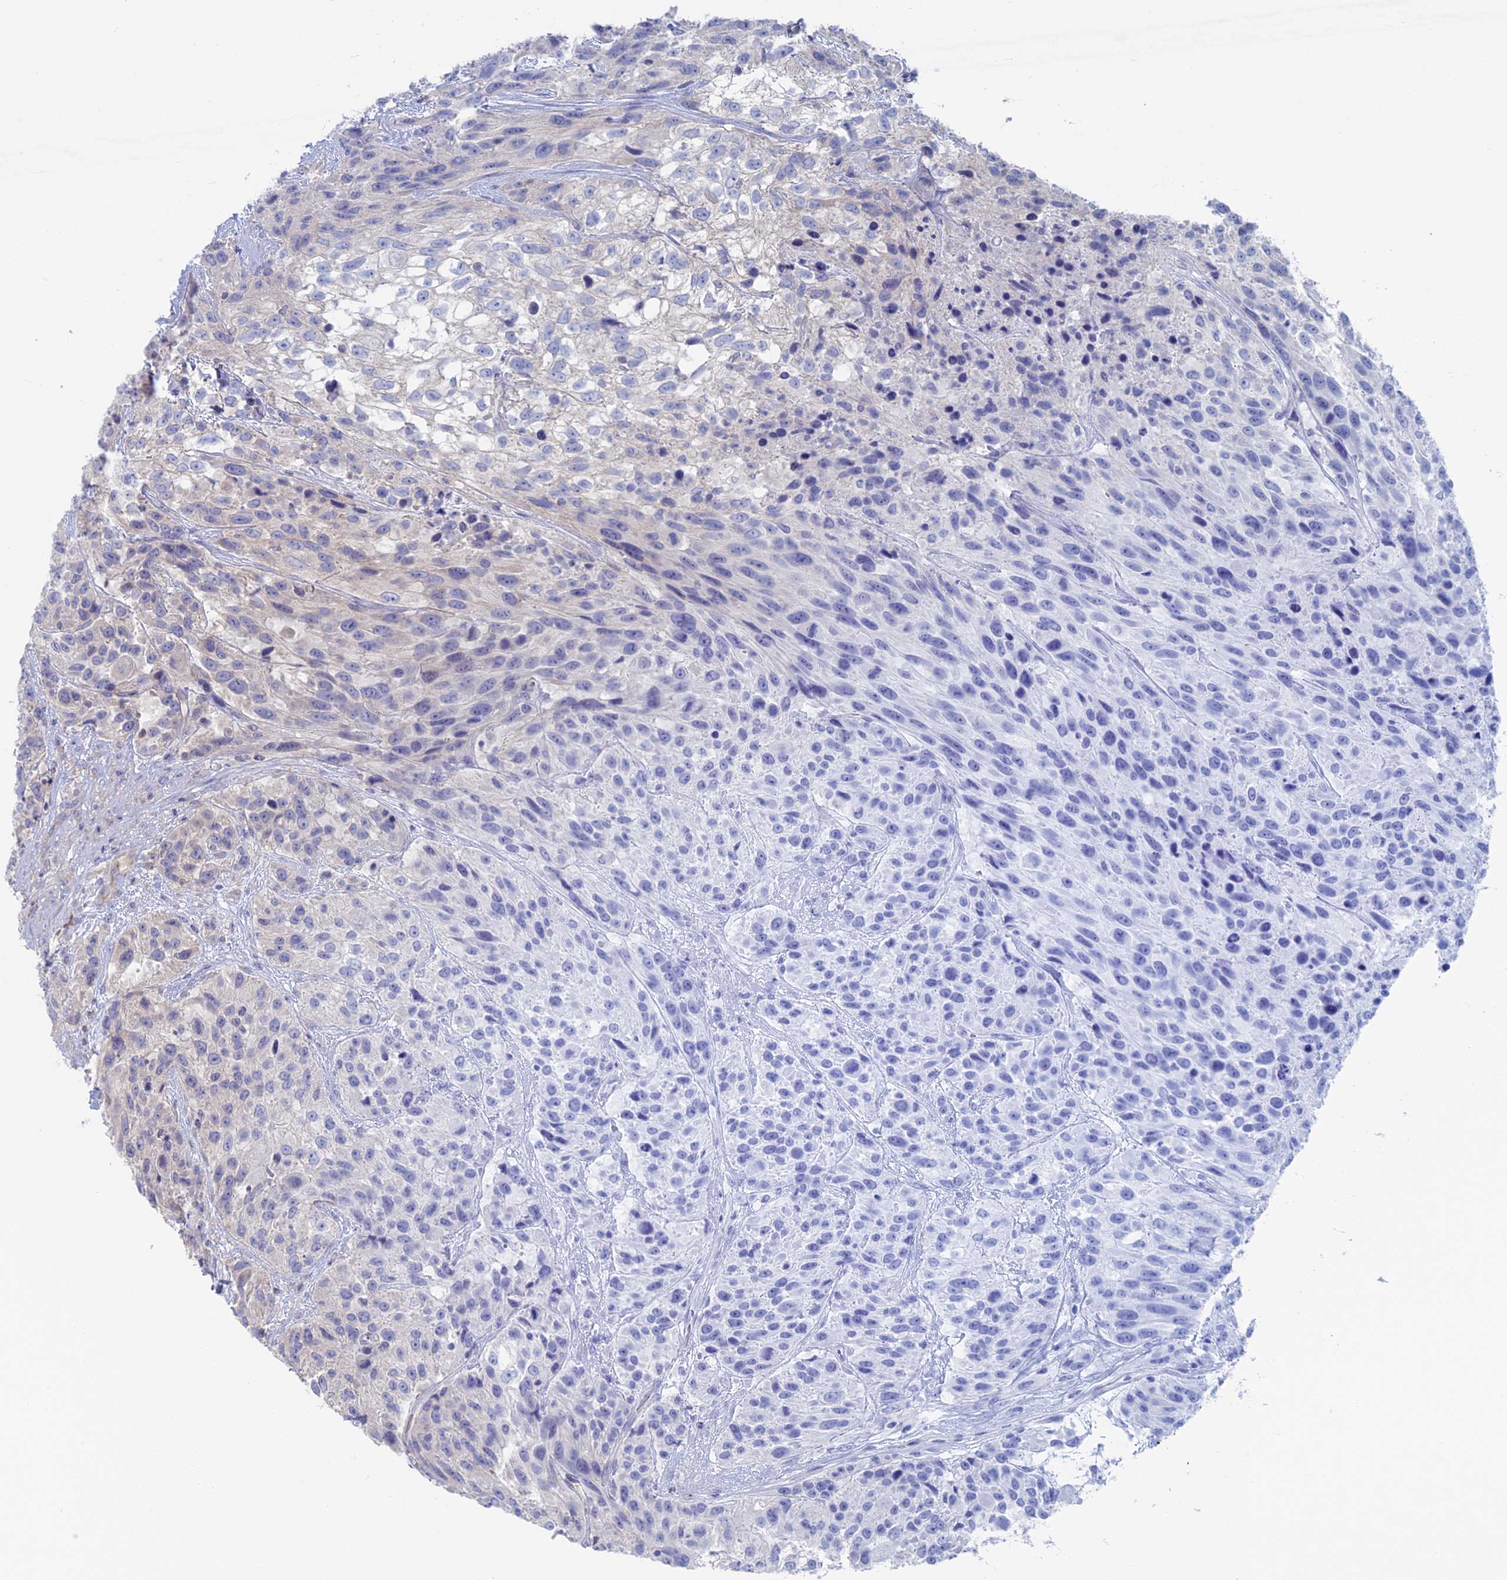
{"staining": {"intensity": "negative", "quantity": "none", "location": "none"}, "tissue": "urothelial cancer", "cell_type": "Tumor cells", "image_type": "cancer", "snomed": [{"axis": "morphology", "description": "Urothelial carcinoma, High grade"}, {"axis": "topography", "description": "Urinary bladder"}], "caption": "Tumor cells are negative for protein expression in human high-grade urothelial carcinoma.", "gene": "TBC1D30", "patient": {"sex": "female", "age": 70}}